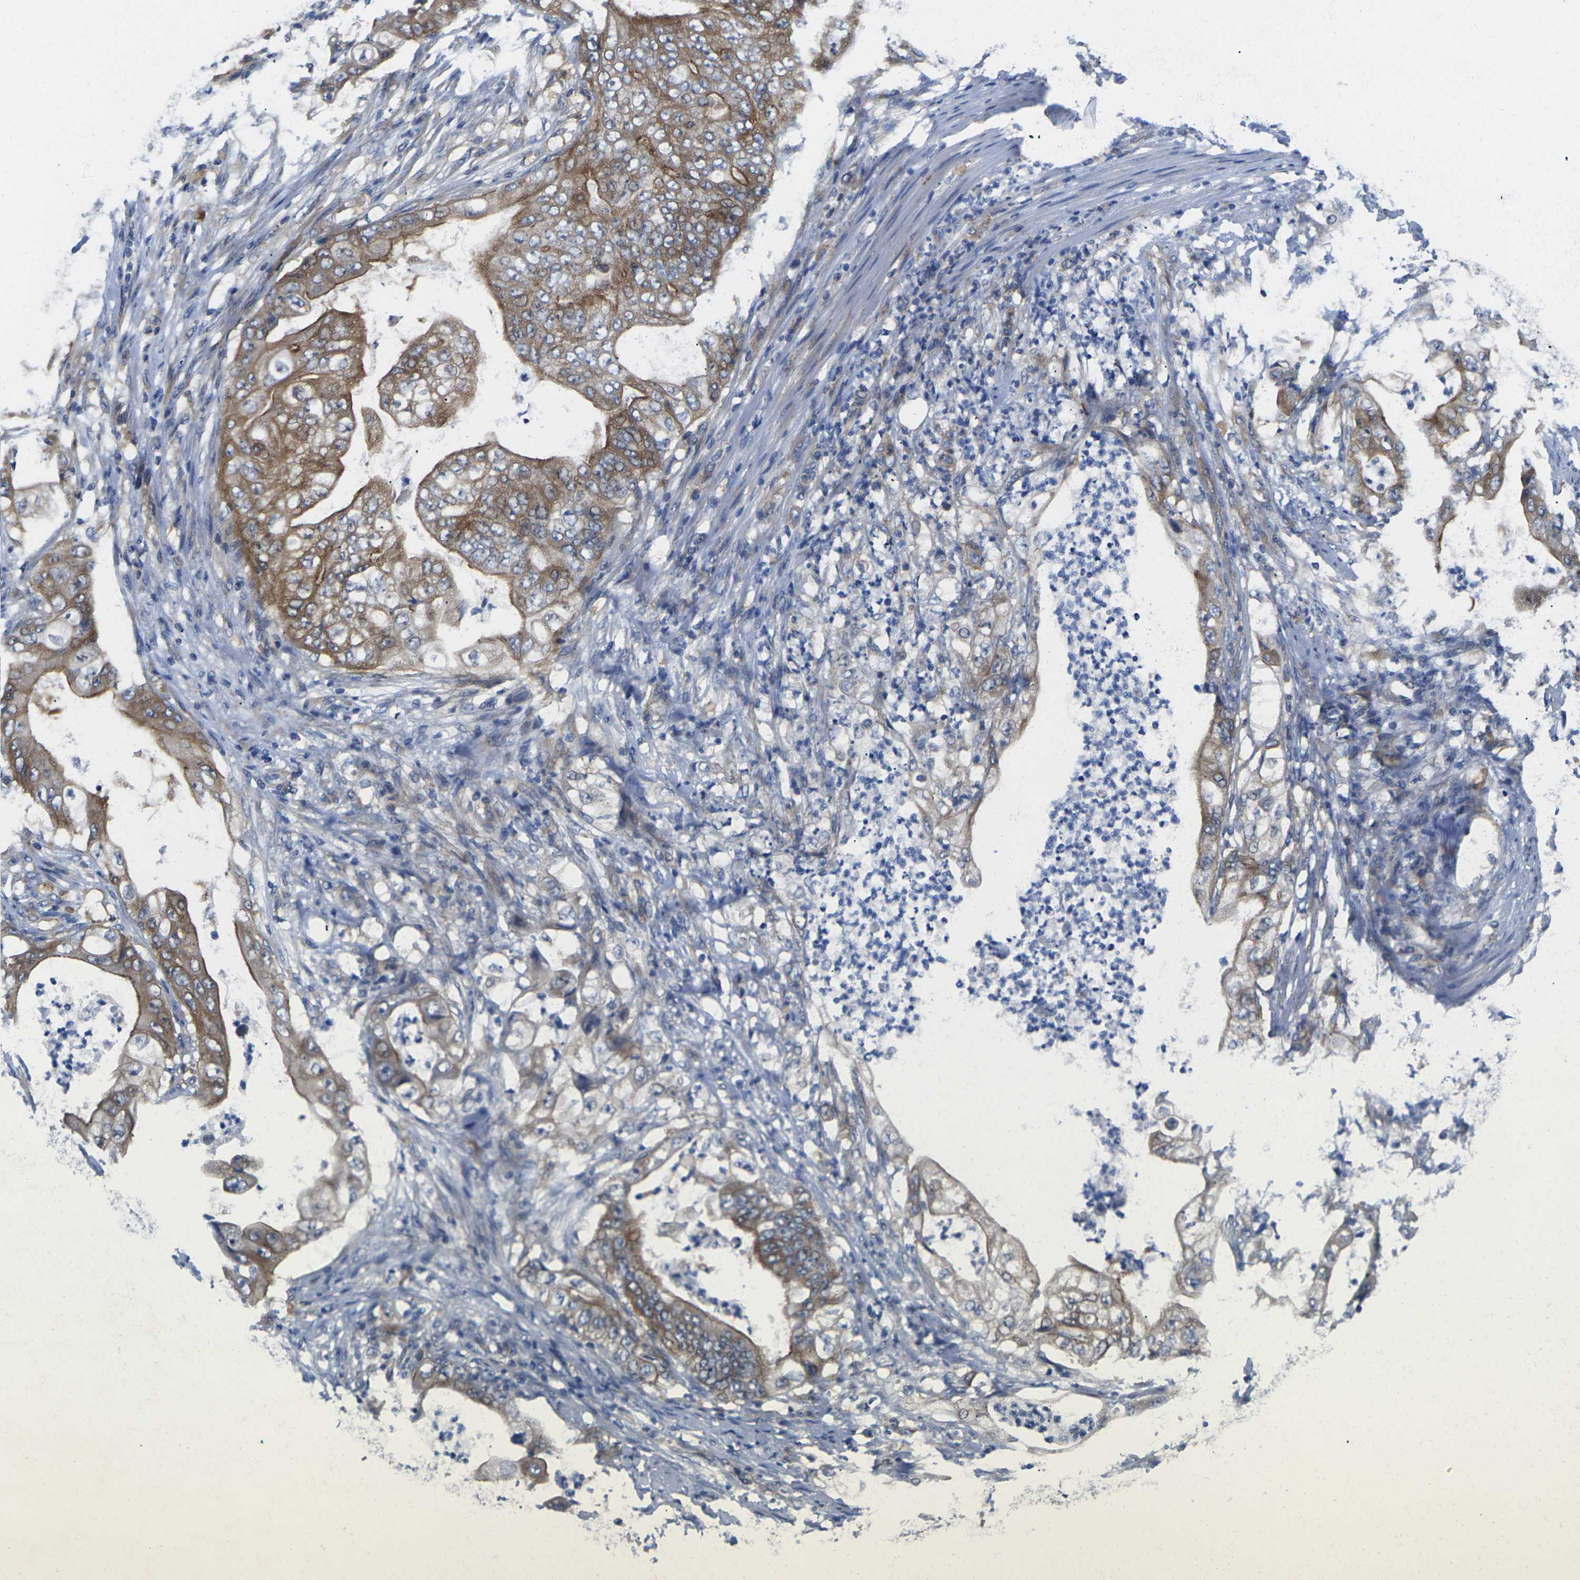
{"staining": {"intensity": "moderate", "quantity": ">75%", "location": "cytoplasmic/membranous"}, "tissue": "stomach cancer", "cell_type": "Tumor cells", "image_type": "cancer", "snomed": [{"axis": "morphology", "description": "Adenocarcinoma, NOS"}, {"axis": "topography", "description": "Stomach"}], "caption": "Moderate cytoplasmic/membranous protein staining is seen in about >75% of tumor cells in adenocarcinoma (stomach). (brown staining indicates protein expression, while blue staining denotes nuclei).", "gene": "SCNN1A", "patient": {"sex": "female", "age": 73}}